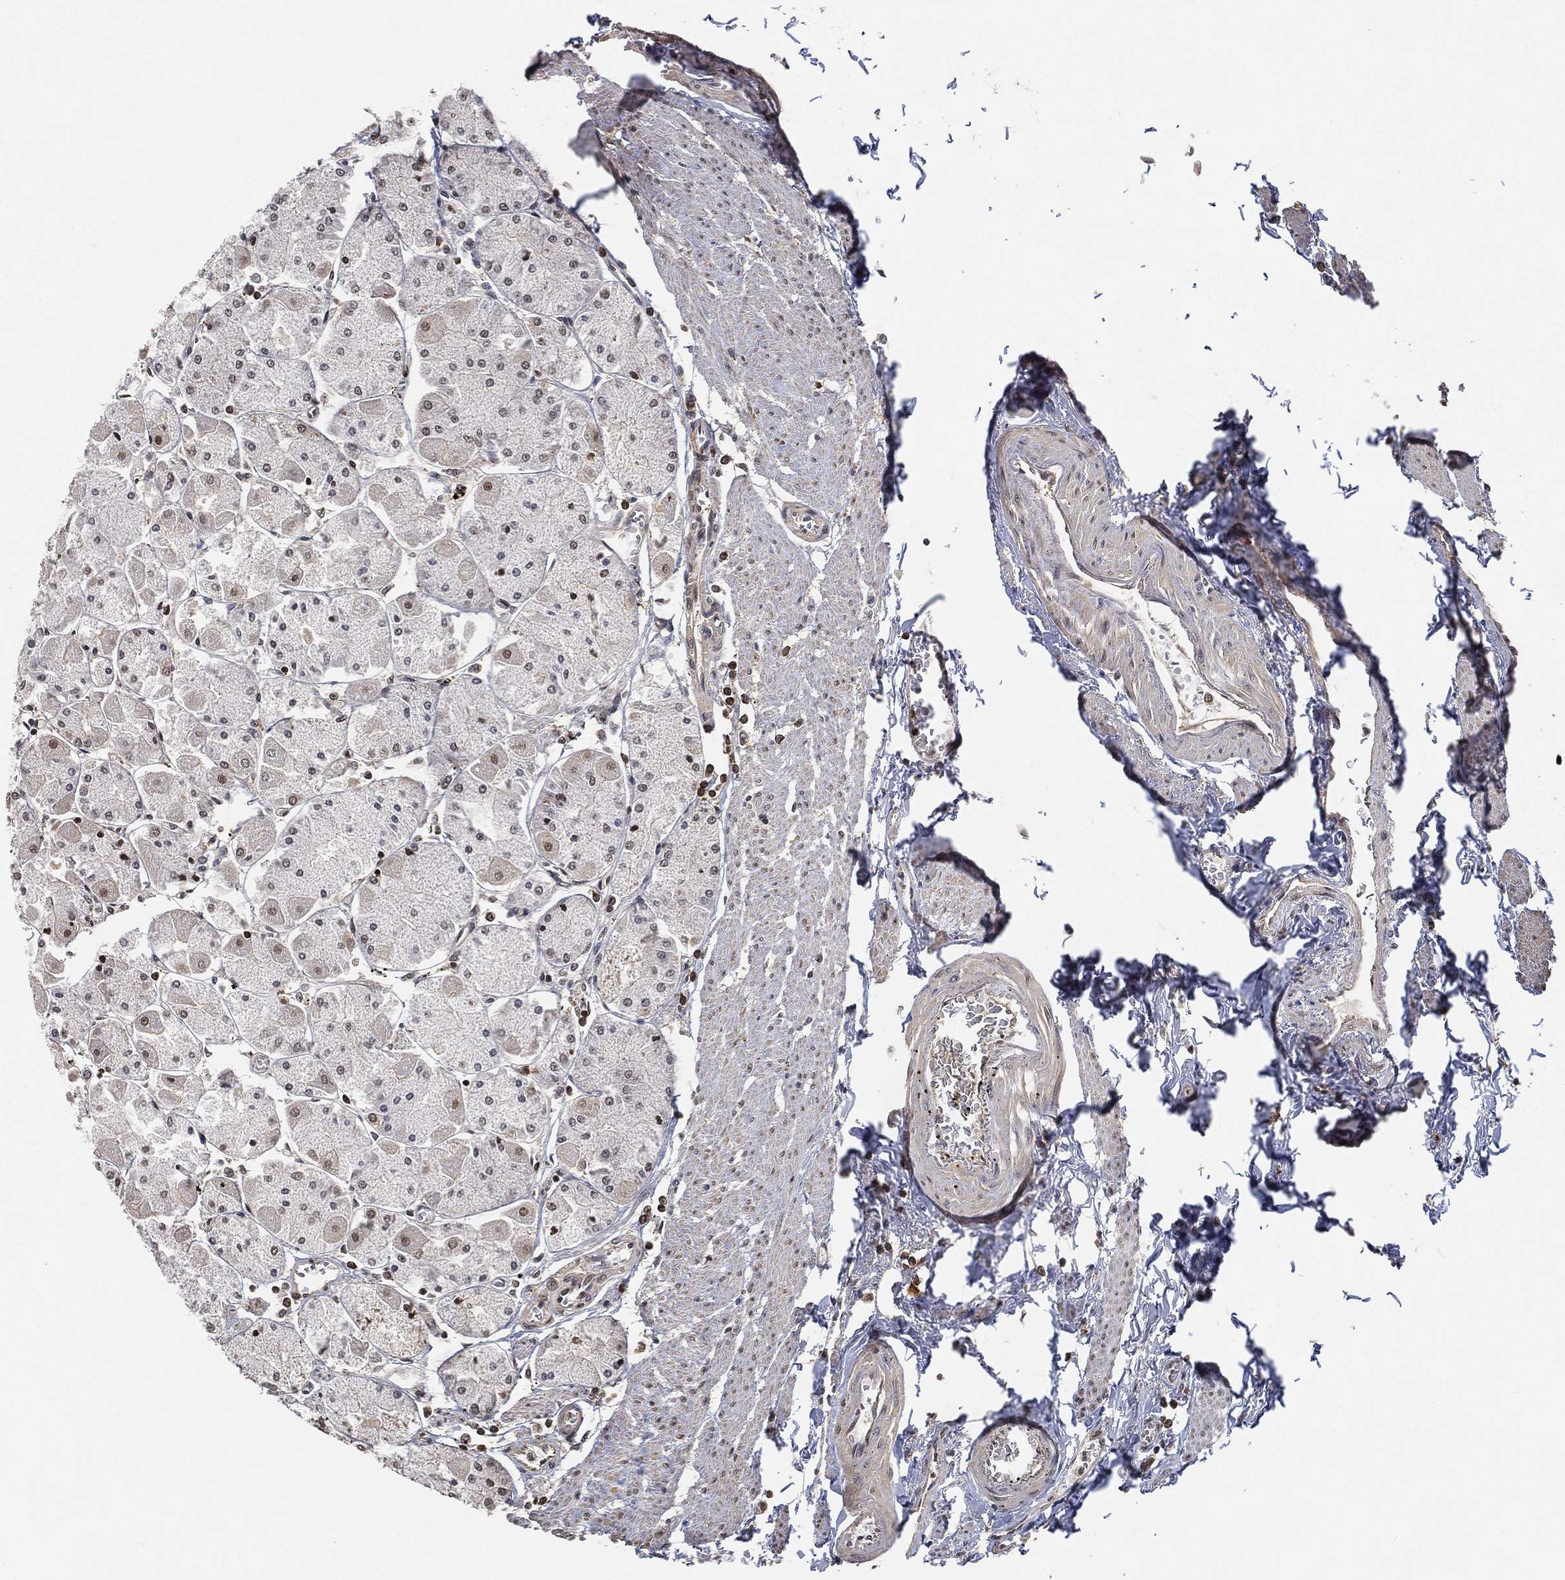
{"staining": {"intensity": "moderate", "quantity": "25%-75%", "location": "nuclear"}, "tissue": "stomach", "cell_type": "Glandular cells", "image_type": "normal", "snomed": [{"axis": "morphology", "description": "Normal tissue, NOS"}, {"axis": "topography", "description": "Stomach"}], "caption": "Protein expression analysis of unremarkable human stomach reveals moderate nuclear staining in about 25%-75% of glandular cells.", "gene": "WDR26", "patient": {"sex": "male", "age": 70}}